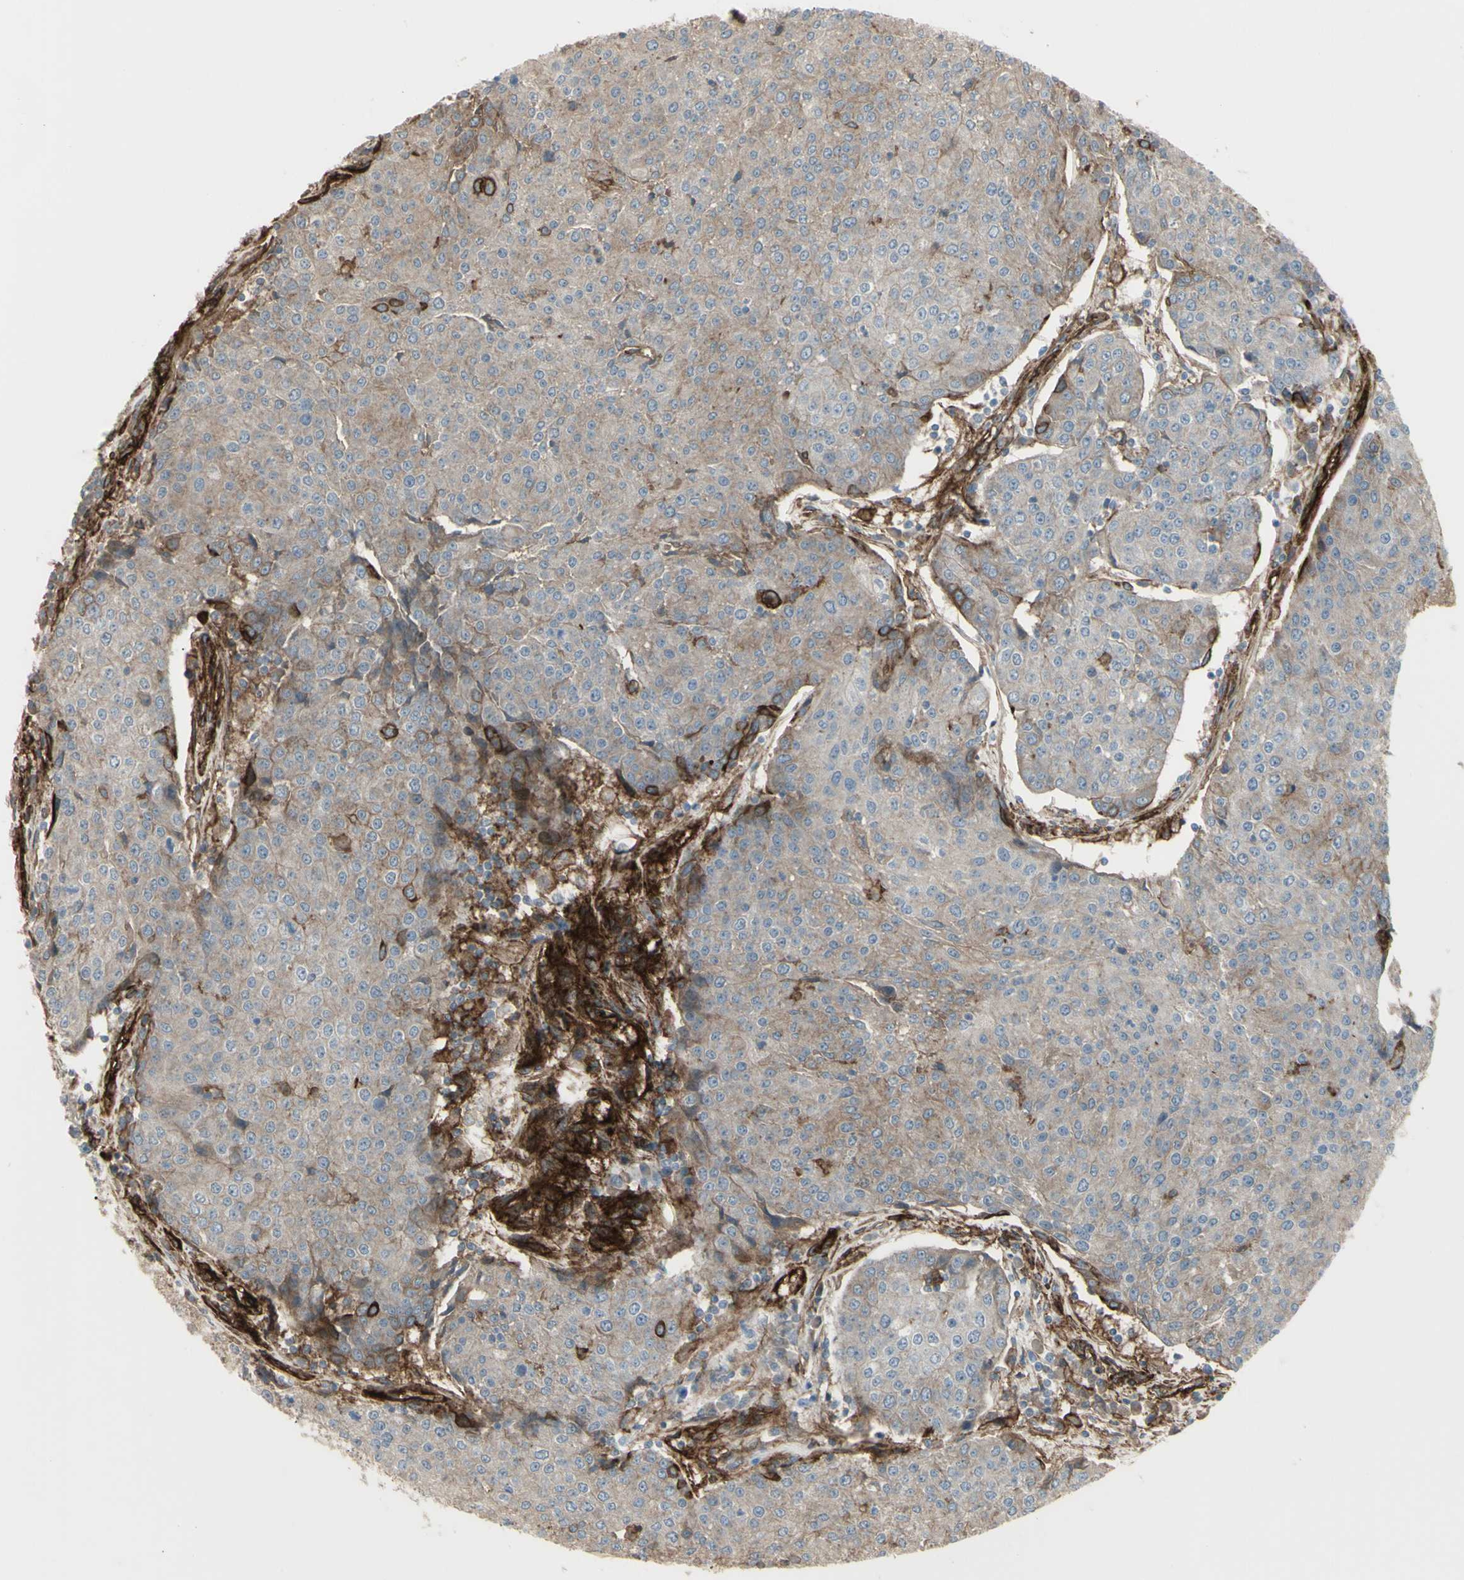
{"staining": {"intensity": "weak", "quantity": "25%-75%", "location": "cytoplasmic/membranous"}, "tissue": "urothelial cancer", "cell_type": "Tumor cells", "image_type": "cancer", "snomed": [{"axis": "morphology", "description": "Urothelial carcinoma, High grade"}, {"axis": "topography", "description": "Urinary bladder"}], "caption": "There is low levels of weak cytoplasmic/membranous expression in tumor cells of high-grade urothelial carcinoma, as demonstrated by immunohistochemical staining (brown color).", "gene": "CD276", "patient": {"sex": "female", "age": 85}}